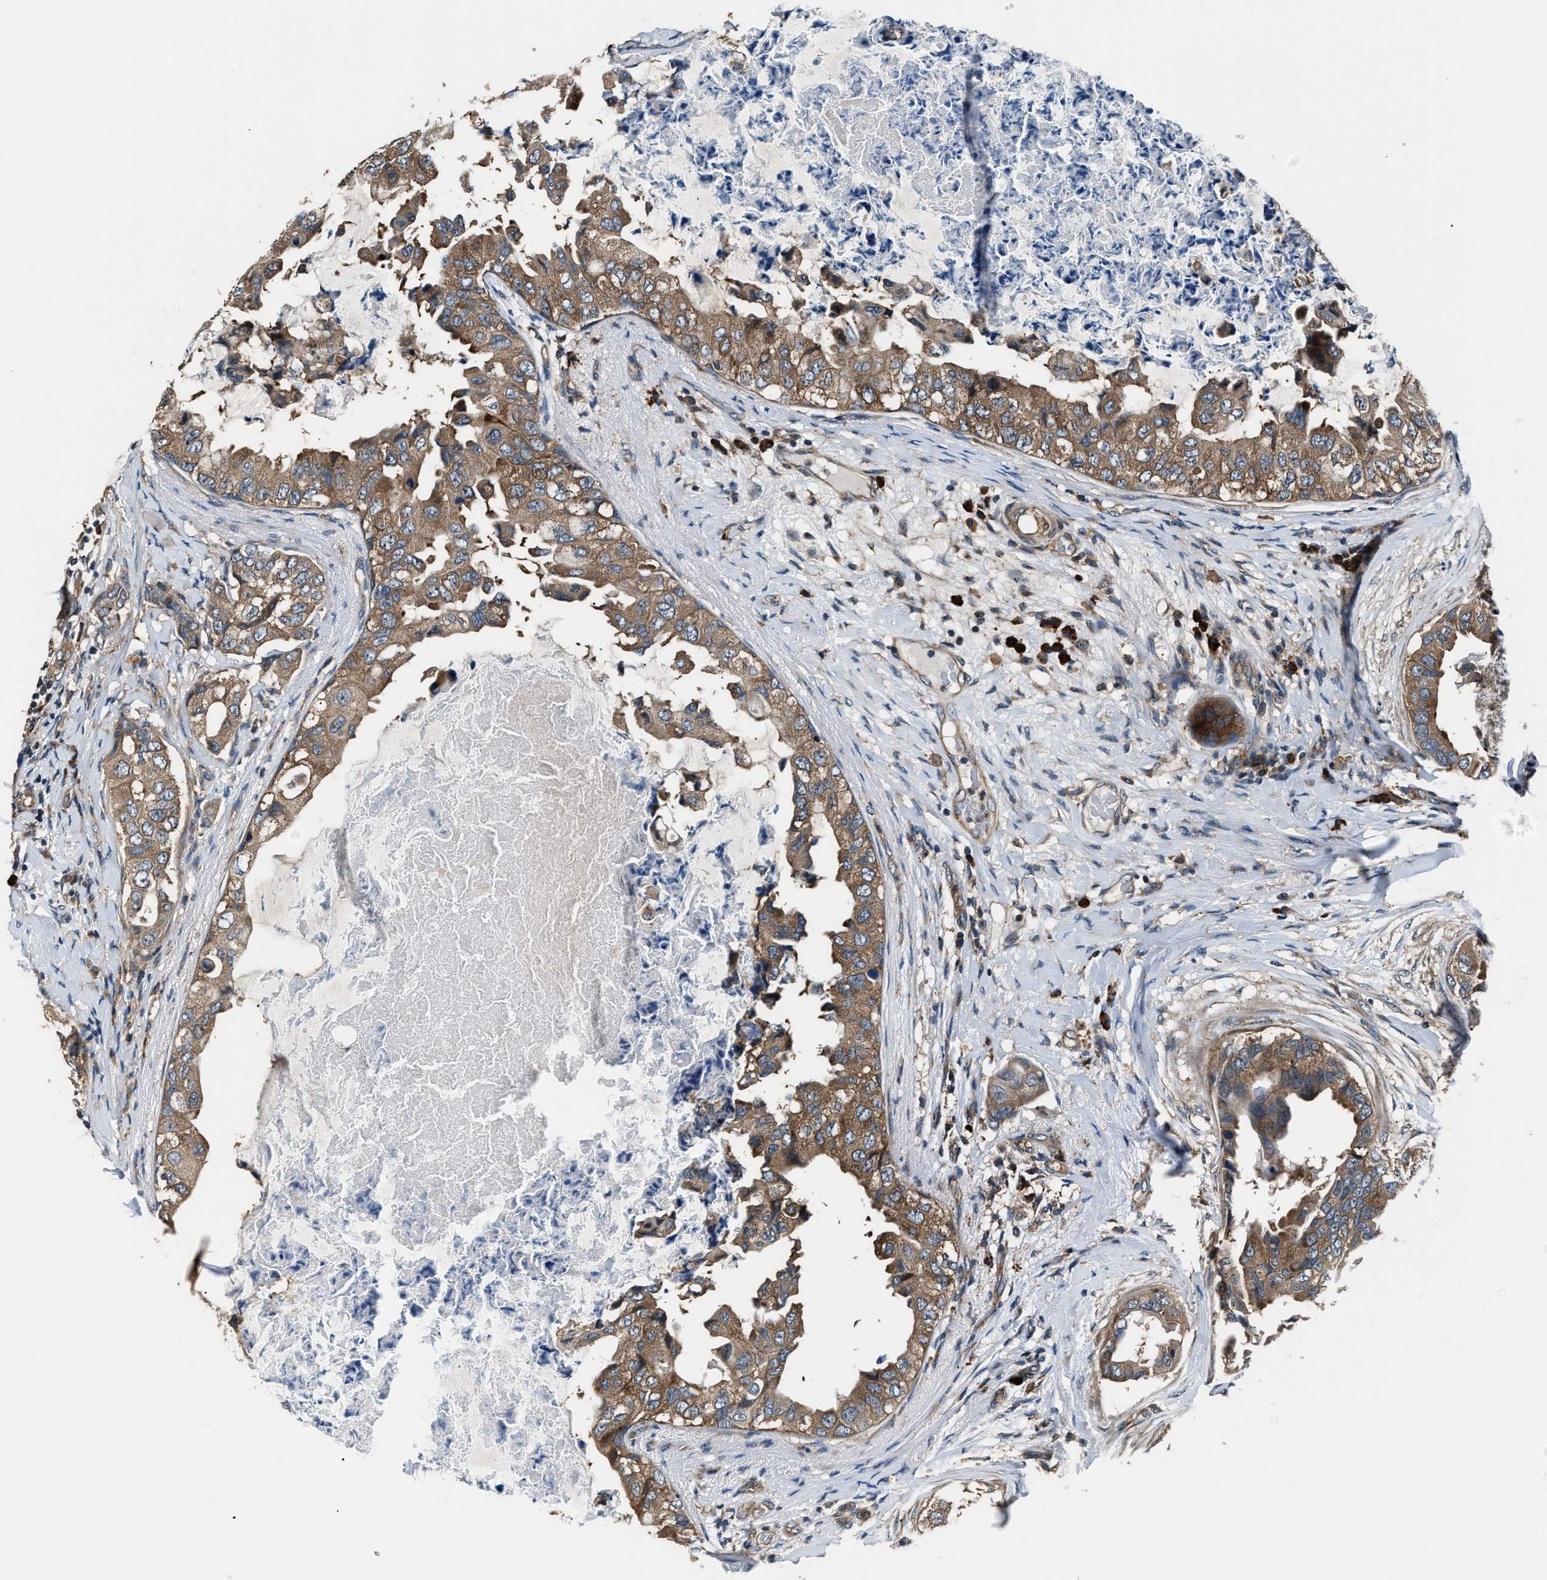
{"staining": {"intensity": "moderate", "quantity": ">75%", "location": "cytoplasmic/membranous"}, "tissue": "breast cancer", "cell_type": "Tumor cells", "image_type": "cancer", "snomed": [{"axis": "morphology", "description": "Normal tissue, NOS"}, {"axis": "morphology", "description": "Duct carcinoma"}, {"axis": "topography", "description": "Breast"}], "caption": "Immunohistochemistry (IHC) of human breast cancer displays medium levels of moderate cytoplasmic/membranous positivity in approximately >75% of tumor cells.", "gene": "IMPDH2", "patient": {"sex": "female", "age": 40}}